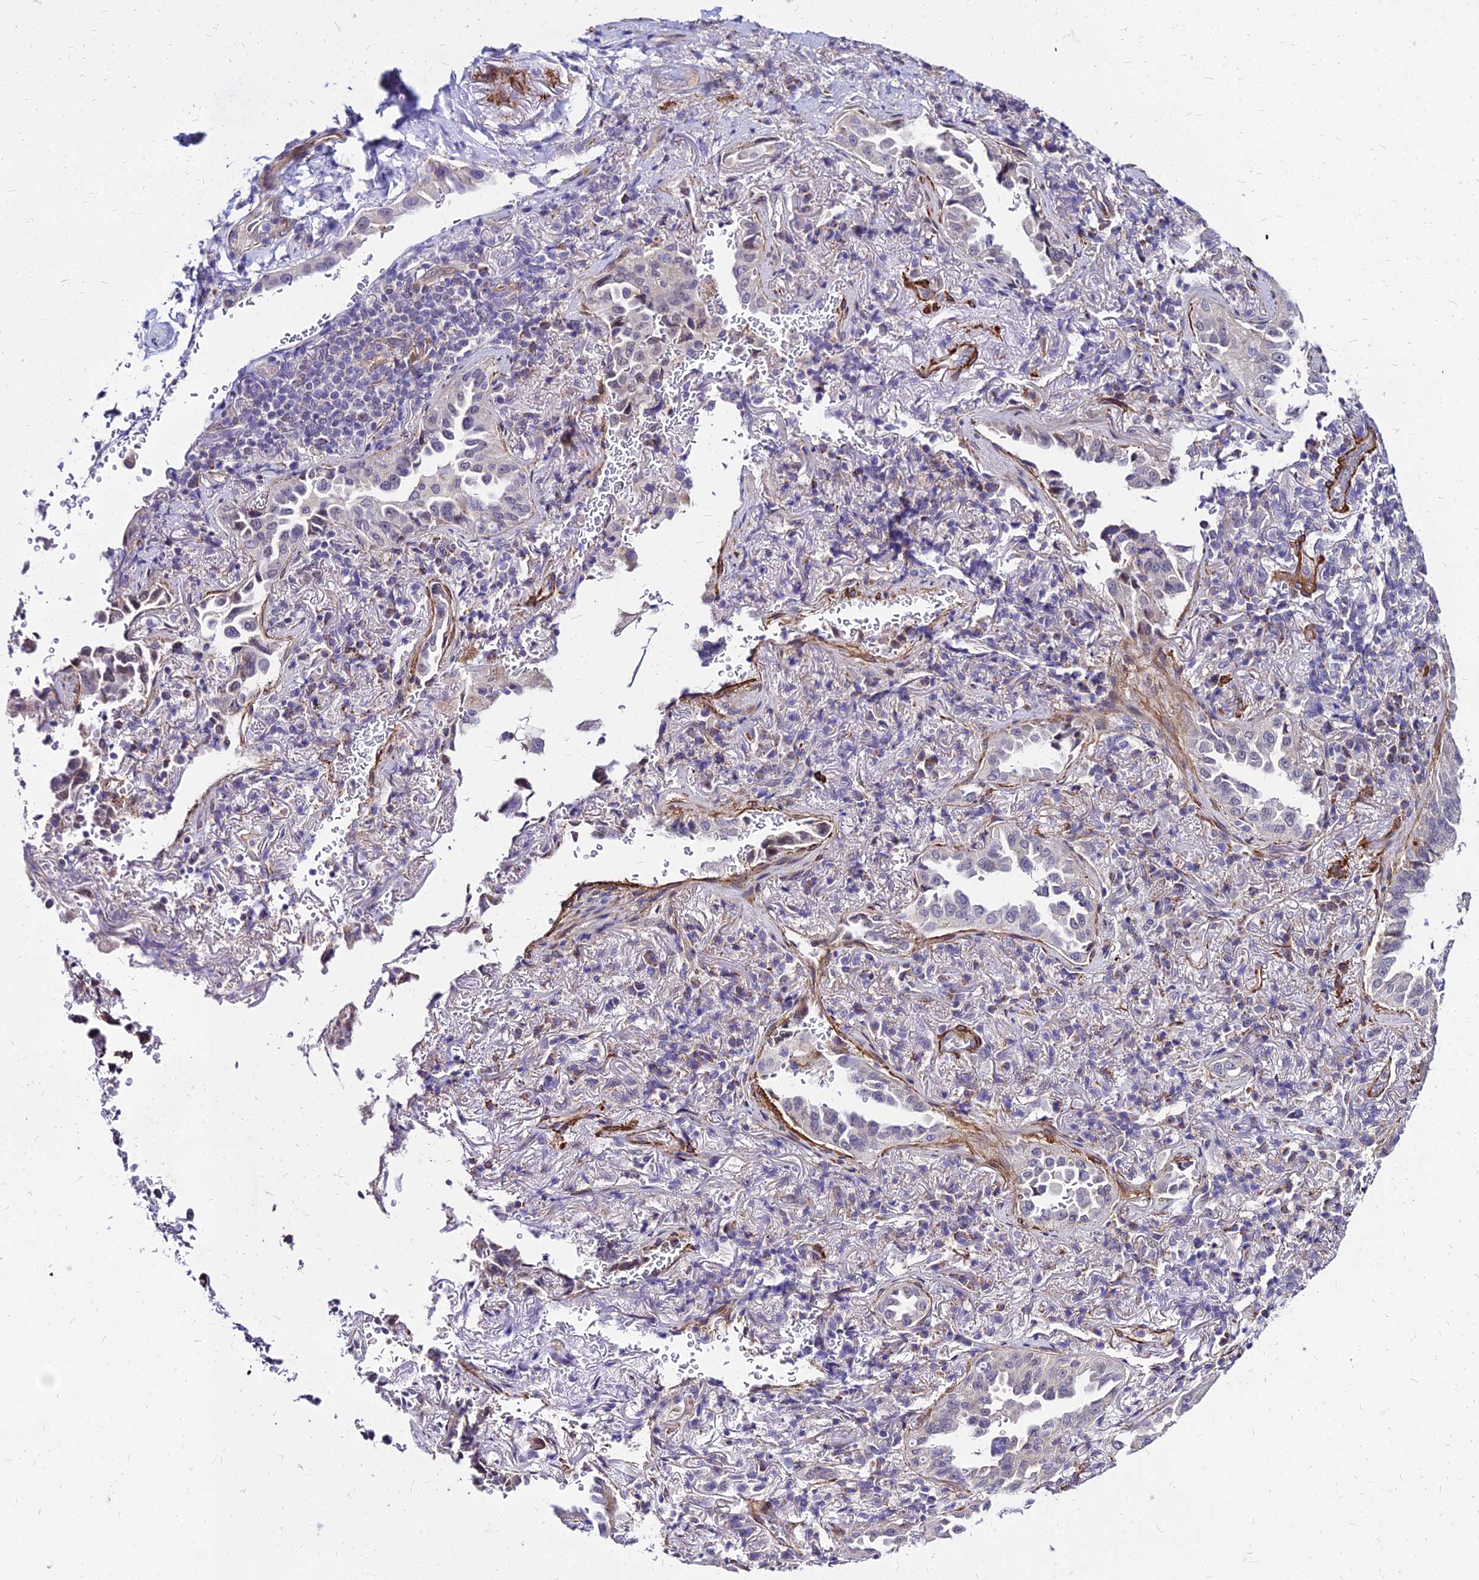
{"staining": {"intensity": "weak", "quantity": "25%-75%", "location": "nuclear"}, "tissue": "lung cancer", "cell_type": "Tumor cells", "image_type": "cancer", "snomed": [{"axis": "morphology", "description": "Adenocarcinoma, NOS"}, {"axis": "topography", "description": "Lung"}], "caption": "DAB immunohistochemical staining of human lung cancer (adenocarcinoma) displays weak nuclear protein staining in approximately 25%-75% of tumor cells.", "gene": "YEATS2", "patient": {"sex": "female", "age": 69}}